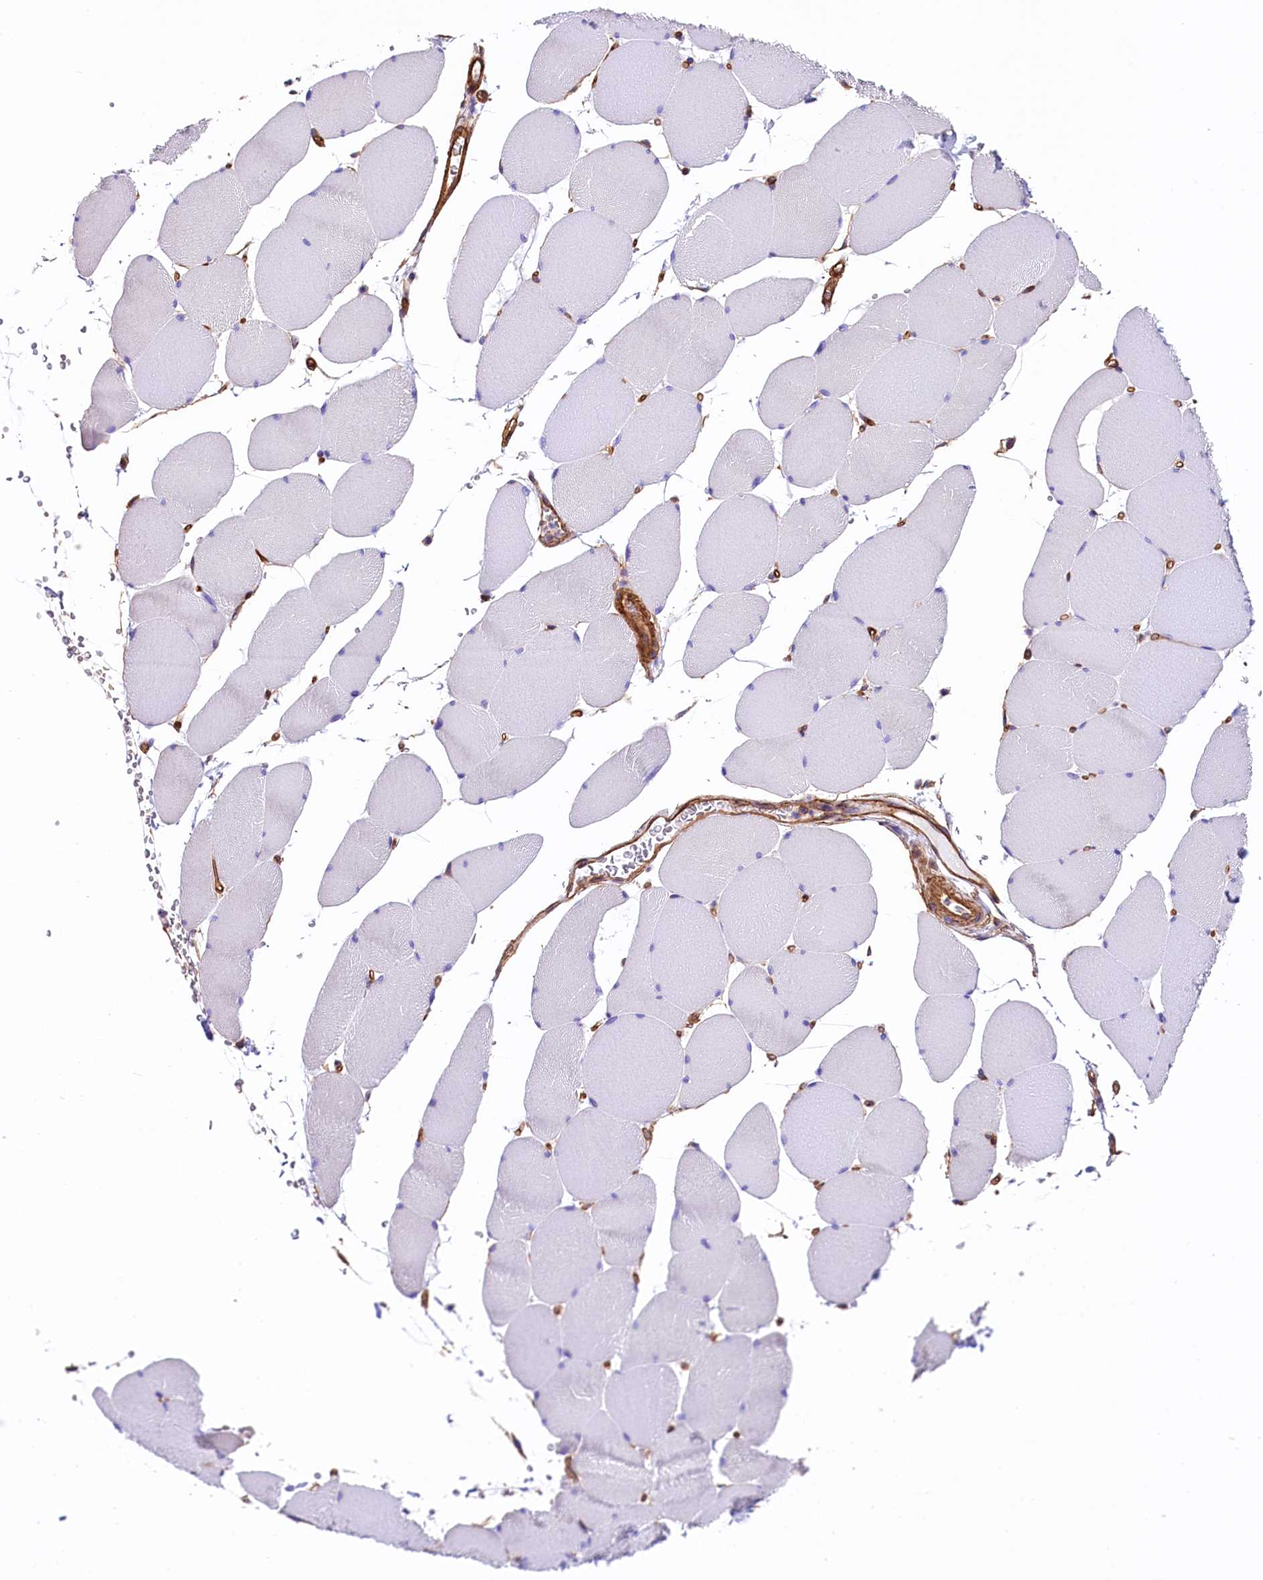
{"staining": {"intensity": "negative", "quantity": "none", "location": "none"}, "tissue": "skeletal muscle", "cell_type": "Myocytes", "image_type": "normal", "snomed": [{"axis": "morphology", "description": "Normal tissue, NOS"}, {"axis": "topography", "description": "Skeletal muscle"}, {"axis": "topography", "description": "Head-Neck"}], "caption": "A histopathology image of skeletal muscle stained for a protein demonstrates no brown staining in myocytes.", "gene": "ATP2B4", "patient": {"sex": "male", "age": 66}}